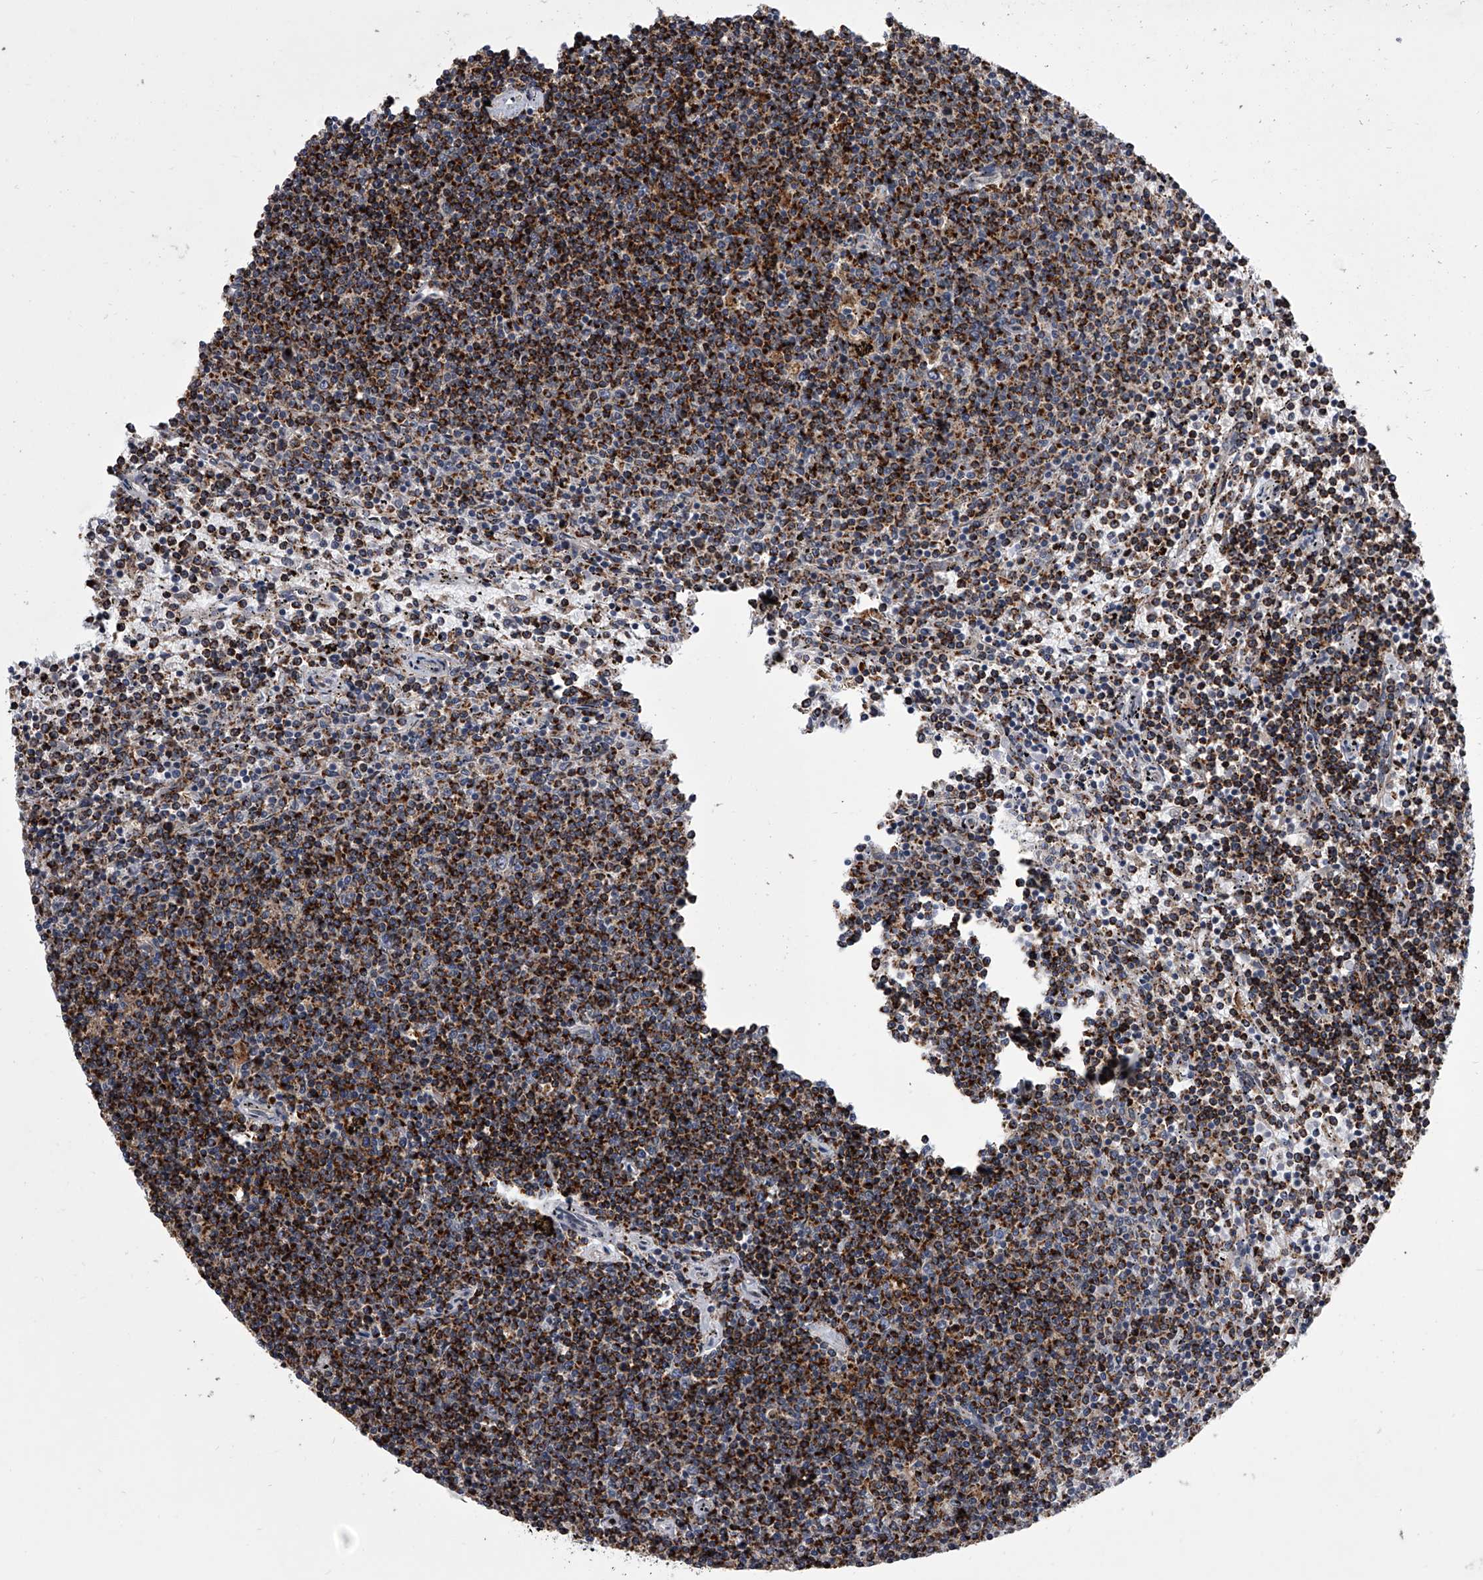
{"staining": {"intensity": "strong", "quantity": ">75%", "location": "cytoplasmic/membranous"}, "tissue": "lymphoma", "cell_type": "Tumor cells", "image_type": "cancer", "snomed": [{"axis": "morphology", "description": "Malignant lymphoma, non-Hodgkin's type, Low grade"}, {"axis": "topography", "description": "Spleen"}], "caption": "High-magnification brightfield microscopy of lymphoma stained with DAB (brown) and counterstained with hematoxylin (blue). tumor cells exhibit strong cytoplasmic/membranous staining is identified in about>75% of cells.", "gene": "TRIM8", "patient": {"sex": "female", "age": 50}}